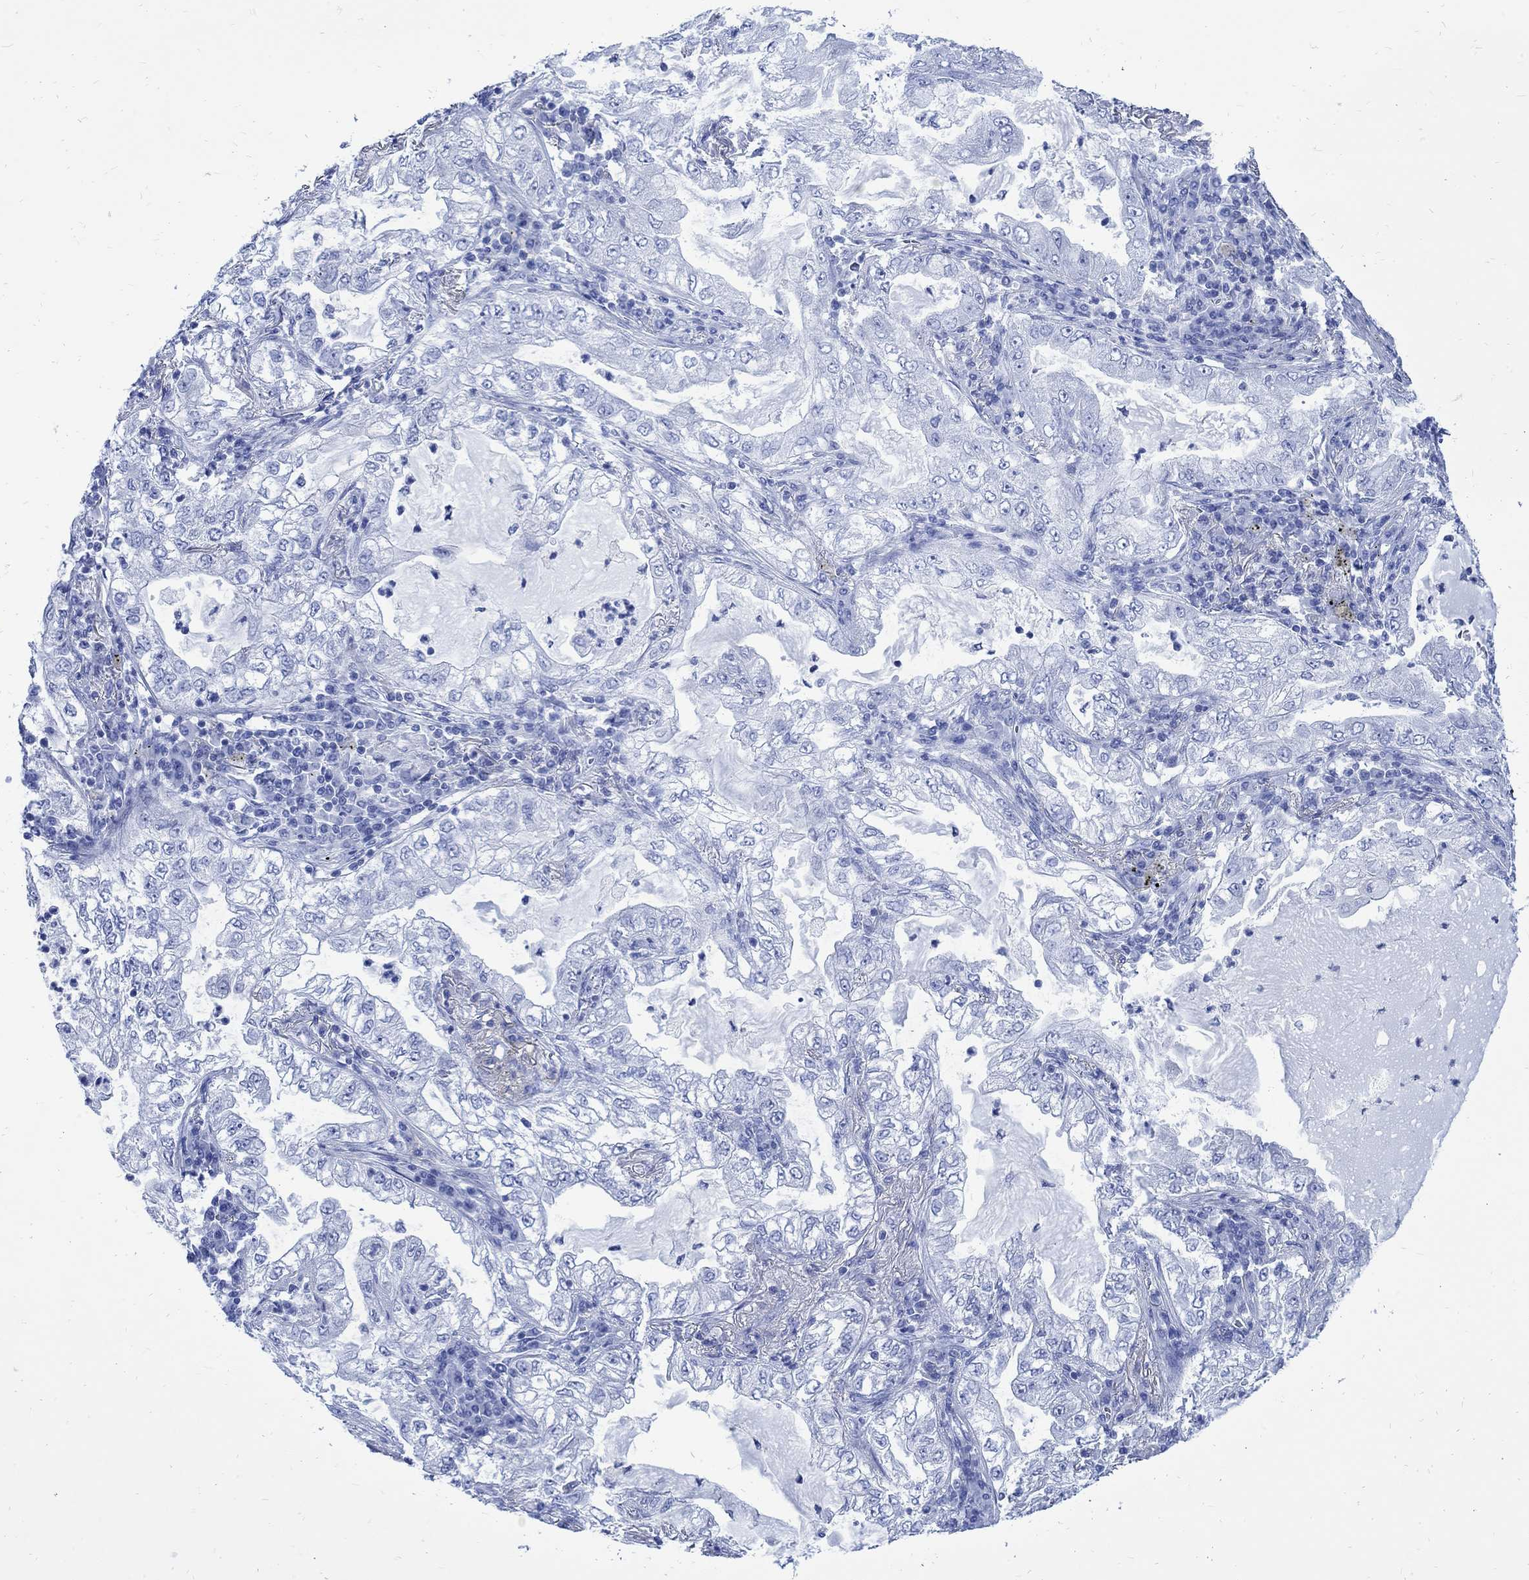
{"staining": {"intensity": "negative", "quantity": "none", "location": "none"}, "tissue": "lung cancer", "cell_type": "Tumor cells", "image_type": "cancer", "snomed": [{"axis": "morphology", "description": "Adenocarcinoma, NOS"}, {"axis": "topography", "description": "Lung"}], "caption": "This is an immunohistochemistry (IHC) photomicrograph of human lung adenocarcinoma. There is no staining in tumor cells.", "gene": "CPLX2", "patient": {"sex": "female", "age": 73}}